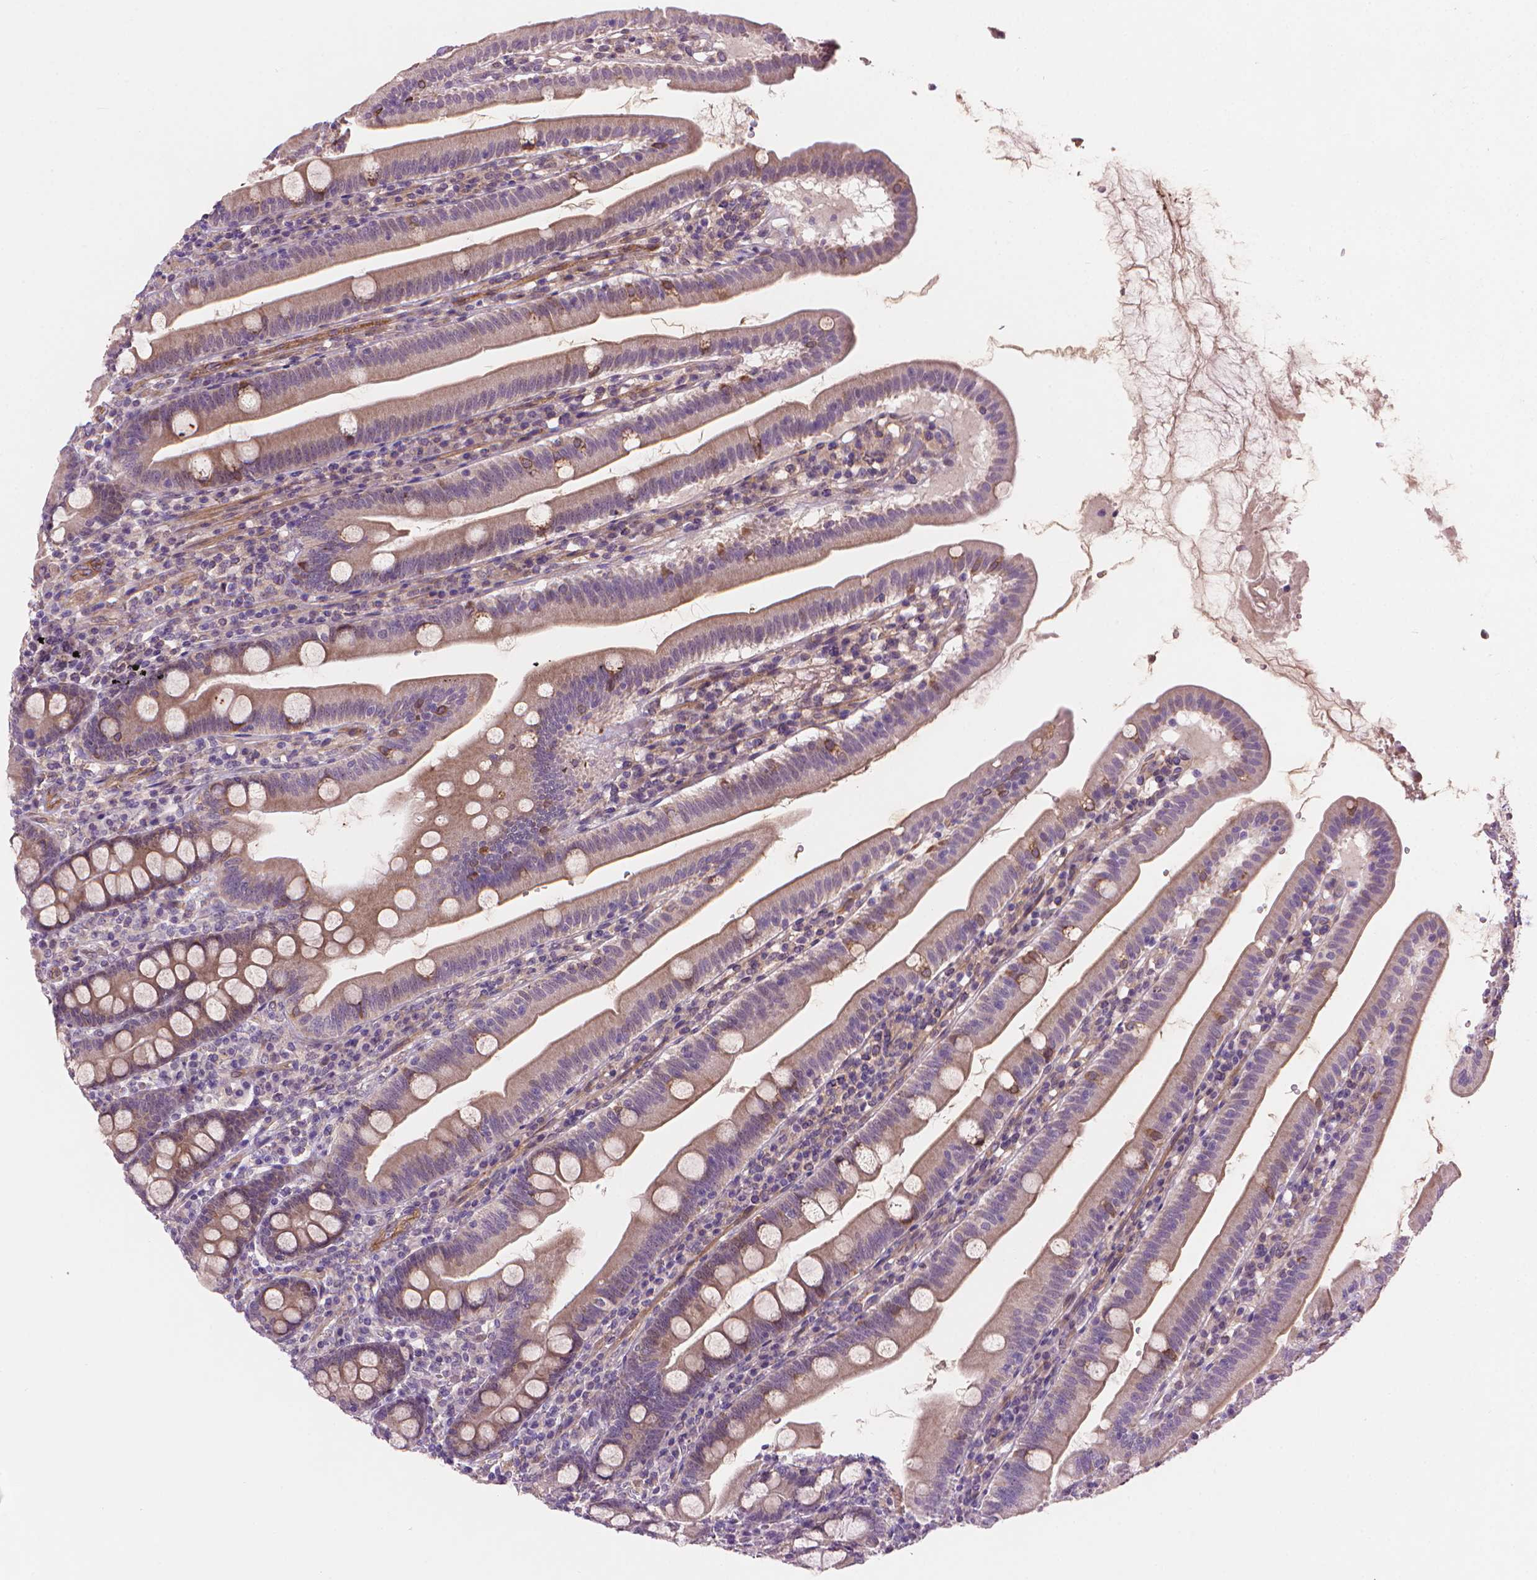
{"staining": {"intensity": "weak", "quantity": ">75%", "location": "cytoplasmic/membranous"}, "tissue": "duodenum", "cell_type": "Glandular cells", "image_type": "normal", "snomed": [{"axis": "morphology", "description": "Normal tissue, NOS"}, {"axis": "topography", "description": "Duodenum"}], "caption": "Protein staining of unremarkable duodenum shows weak cytoplasmic/membranous positivity in about >75% of glandular cells.", "gene": "AMMECR1L", "patient": {"sex": "female", "age": 67}}